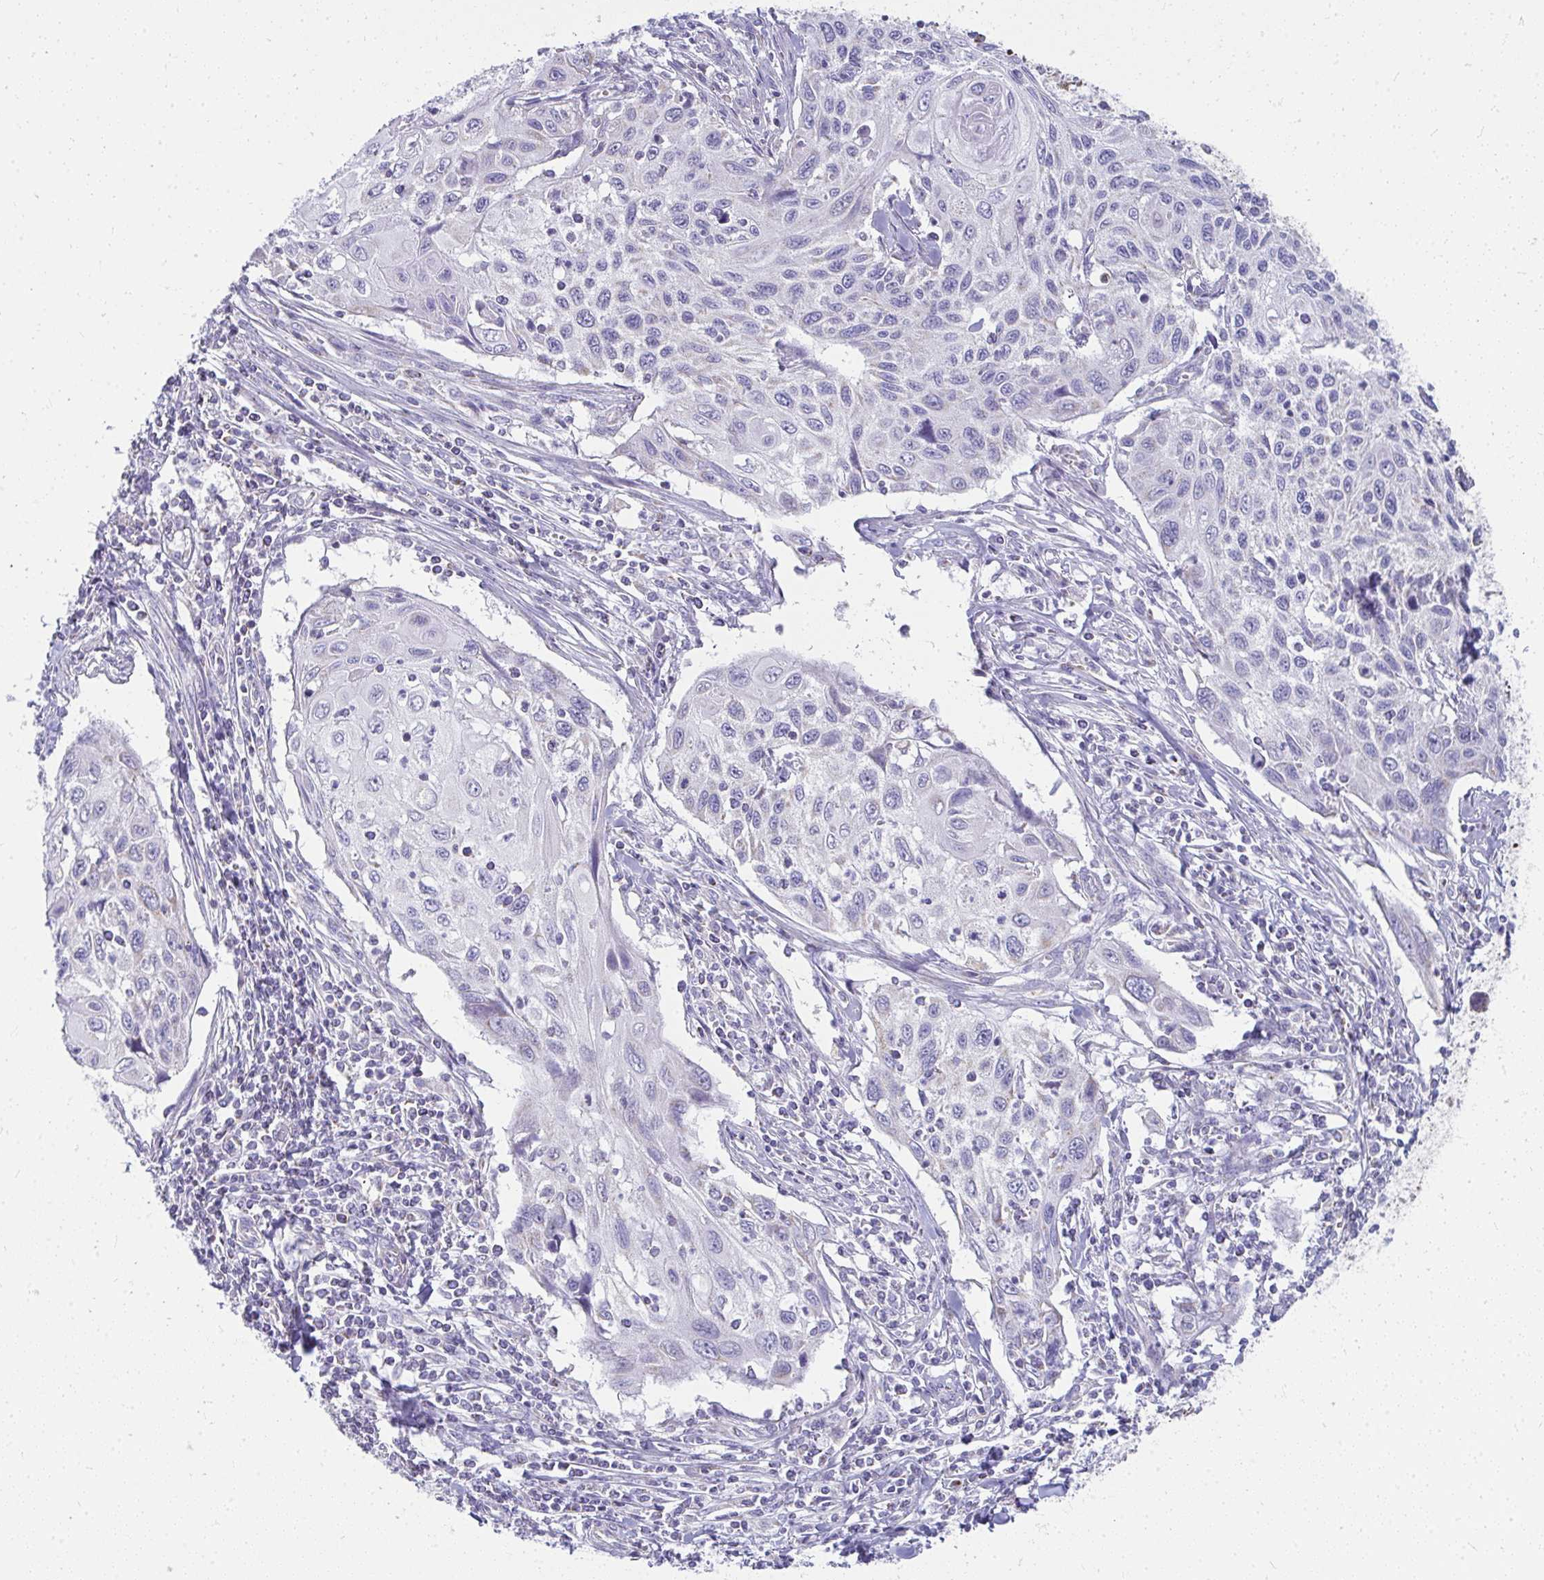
{"staining": {"intensity": "negative", "quantity": "none", "location": "none"}, "tissue": "cervical cancer", "cell_type": "Tumor cells", "image_type": "cancer", "snomed": [{"axis": "morphology", "description": "Squamous cell carcinoma, NOS"}, {"axis": "topography", "description": "Cervix"}], "caption": "A micrograph of cervical squamous cell carcinoma stained for a protein reveals no brown staining in tumor cells.", "gene": "SLC6A1", "patient": {"sex": "female", "age": 70}}